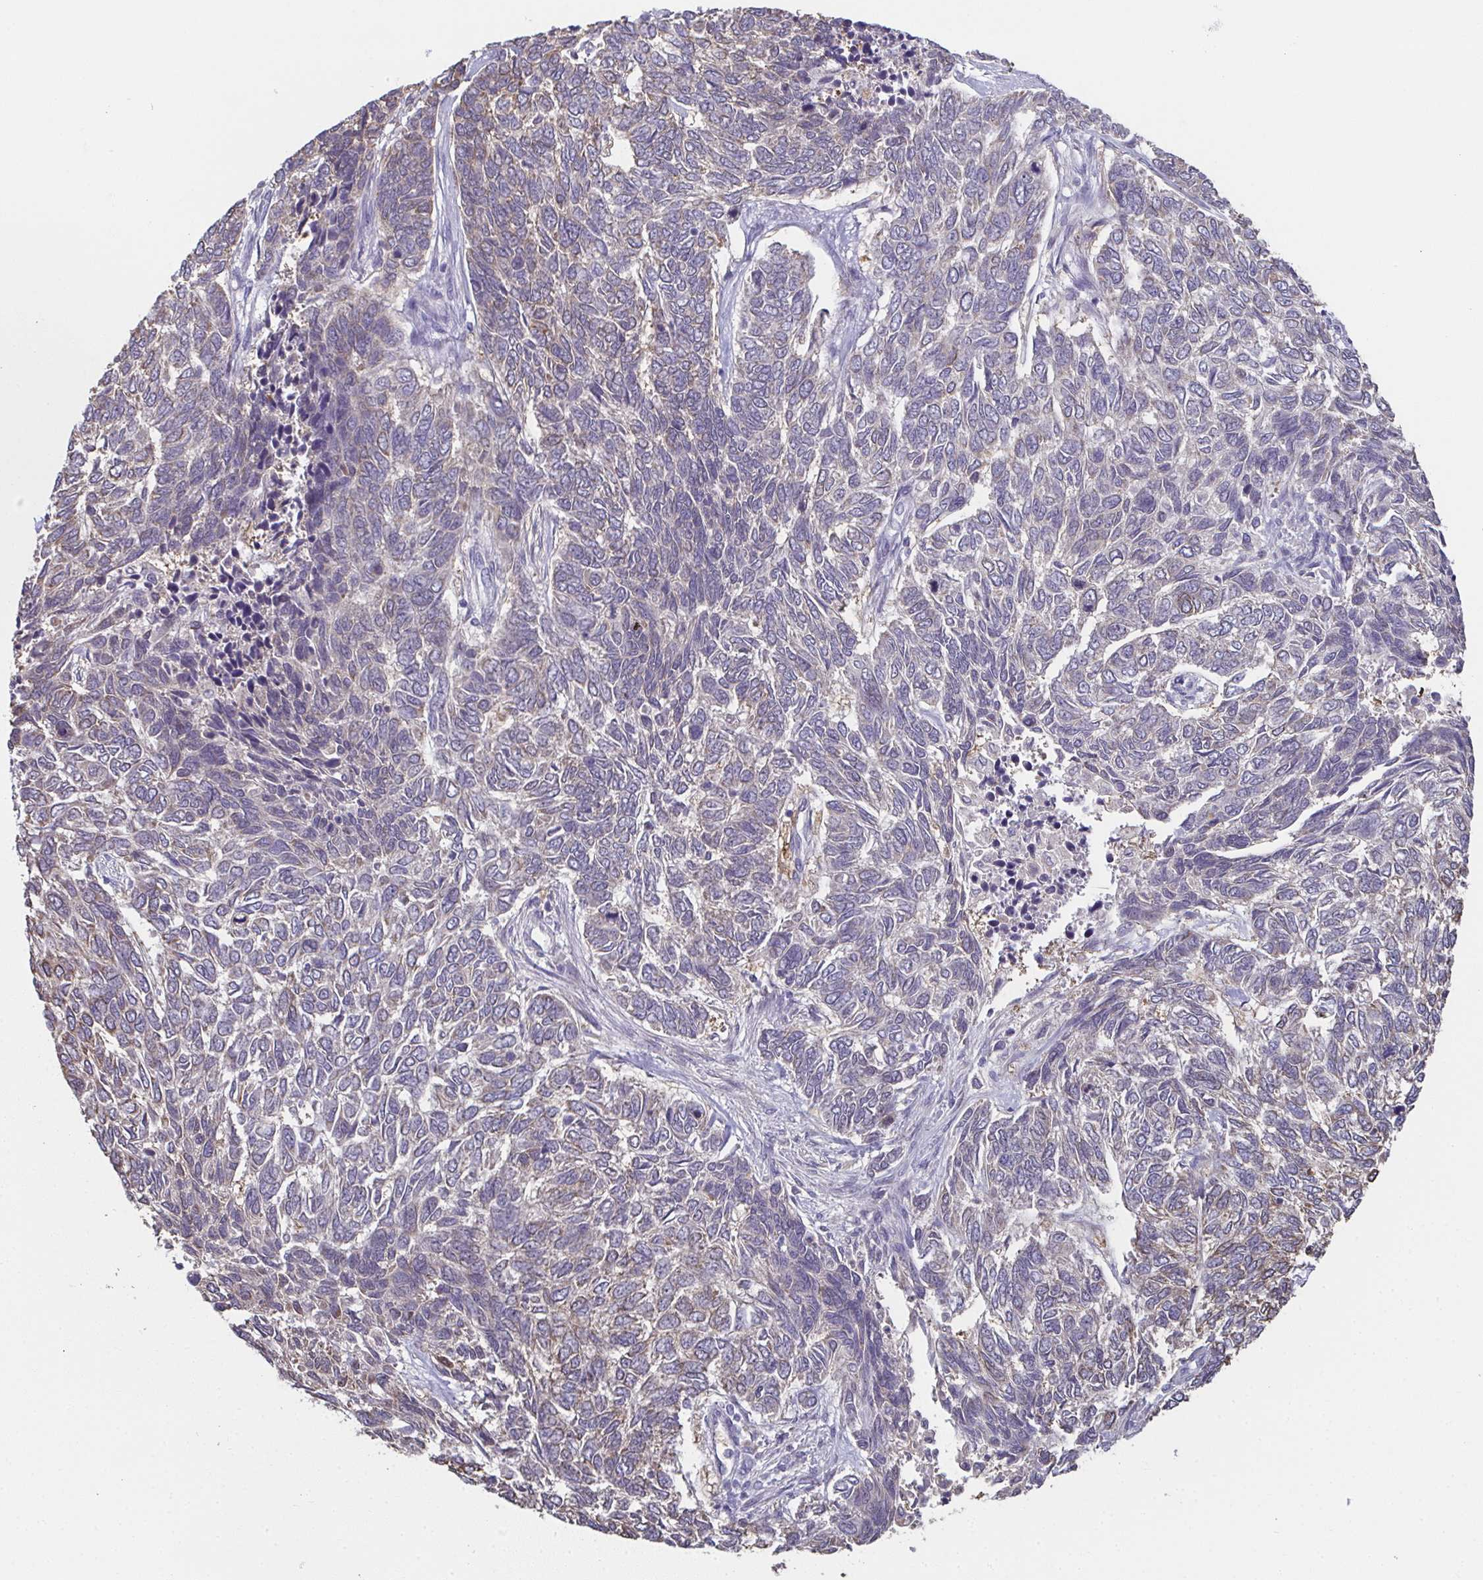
{"staining": {"intensity": "weak", "quantity": "<25%", "location": "cytoplasmic/membranous"}, "tissue": "skin cancer", "cell_type": "Tumor cells", "image_type": "cancer", "snomed": [{"axis": "morphology", "description": "Basal cell carcinoma"}, {"axis": "topography", "description": "Skin"}], "caption": "The histopathology image demonstrates no significant expression in tumor cells of skin cancer (basal cell carcinoma).", "gene": "RBP1", "patient": {"sex": "female", "age": 65}}